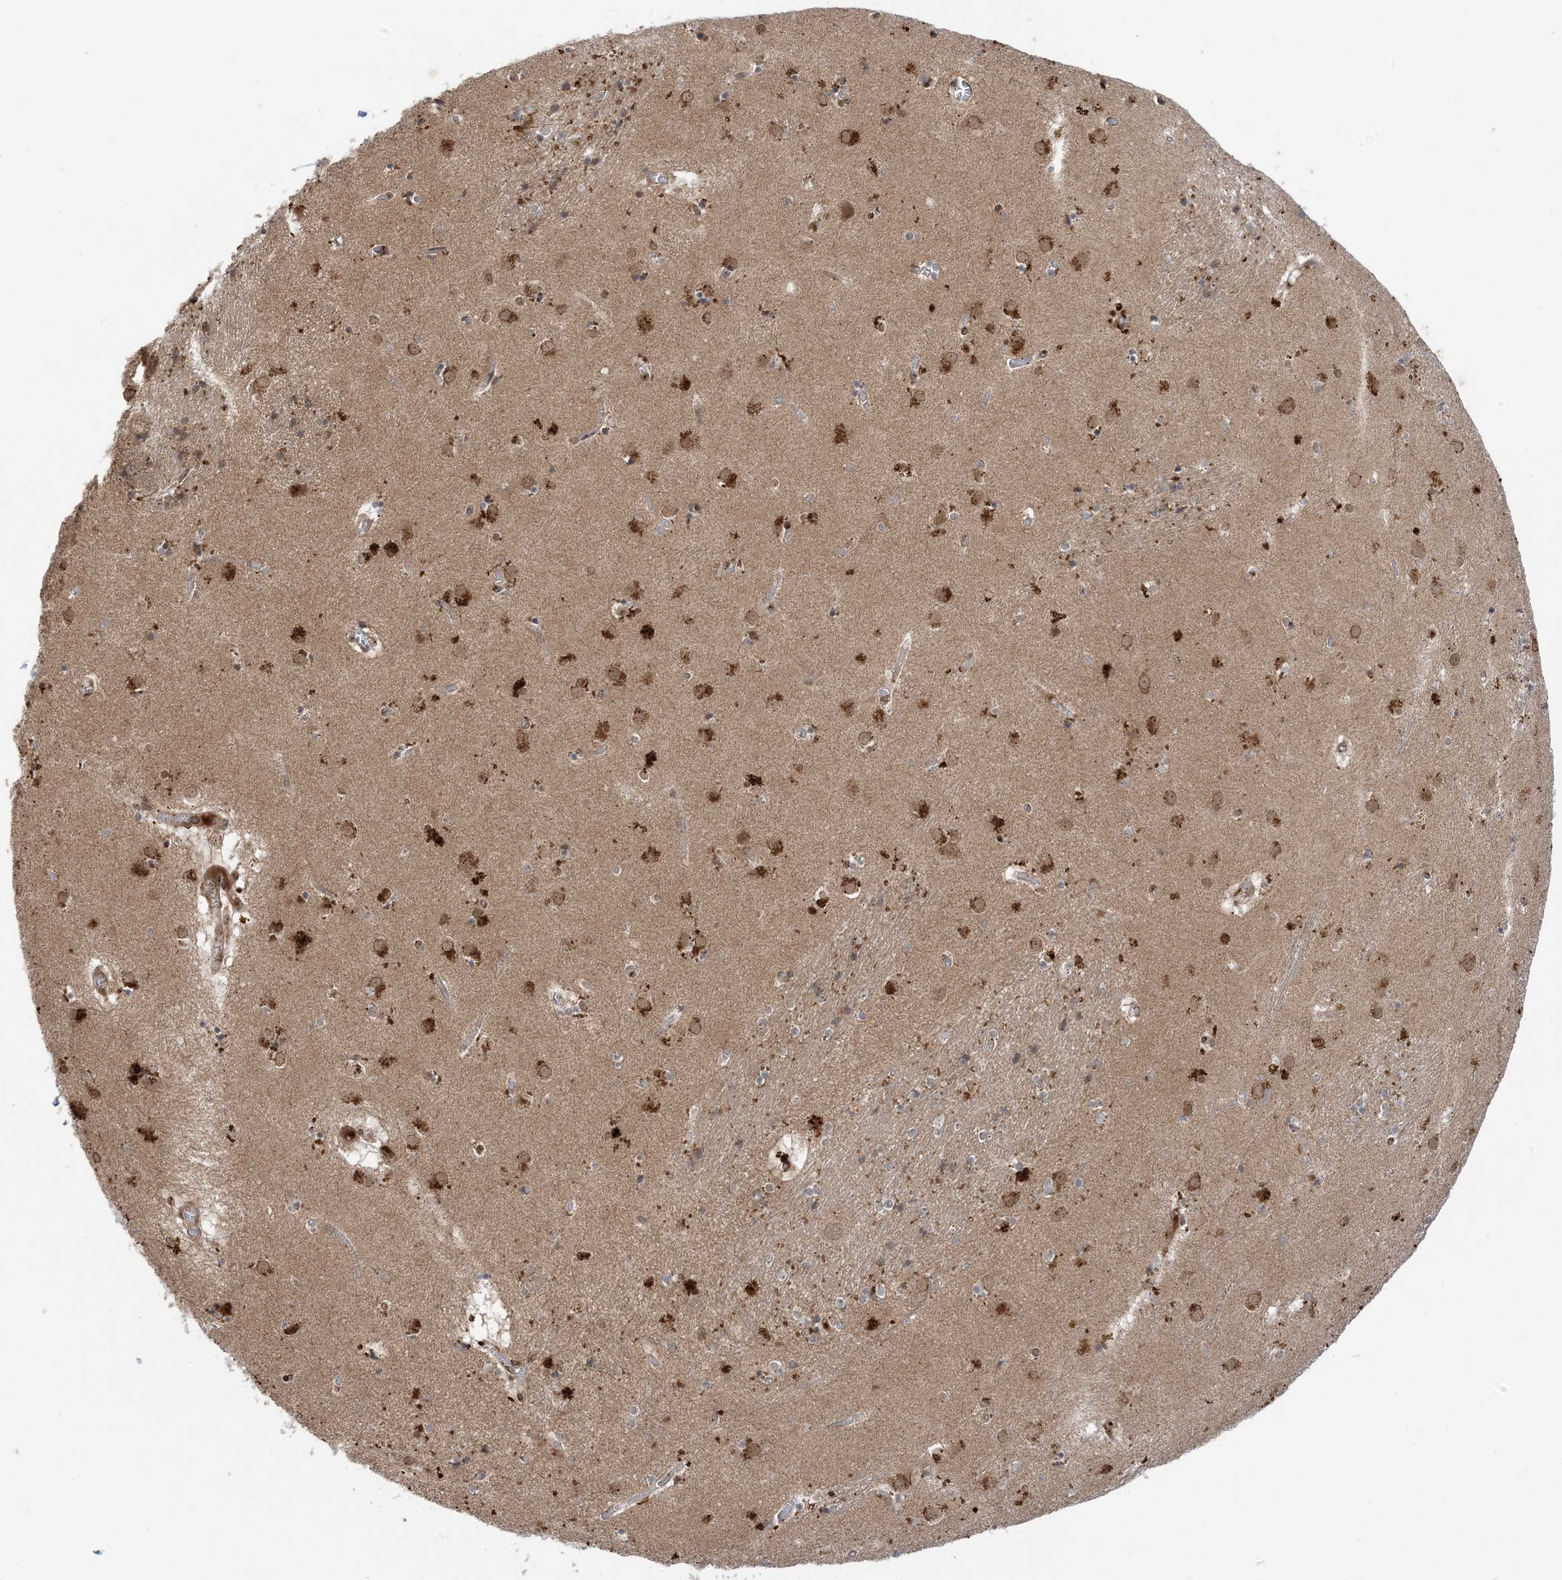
{"staining": {"intensity": "weak", "quantity": "<25%", "location": "cytoplasmic/membranous"}, "tissue": "caudate", "cell_type": "Glial cells", "image_type": "normal", "snomed": [{"axis": "morphology", "description": "Normal tissue, NOS"}, {"axis": "topography", "description": "Lateral ventricle wall"}], "caption": "Immunohistochemistry micrograph of benign caudate stained for a protein (brown), which demonstrates no positivity in glial cells. Nuclei are stained in blue.", "gene": "CASP4", "patient": {"sex": "male", "age": 70}}